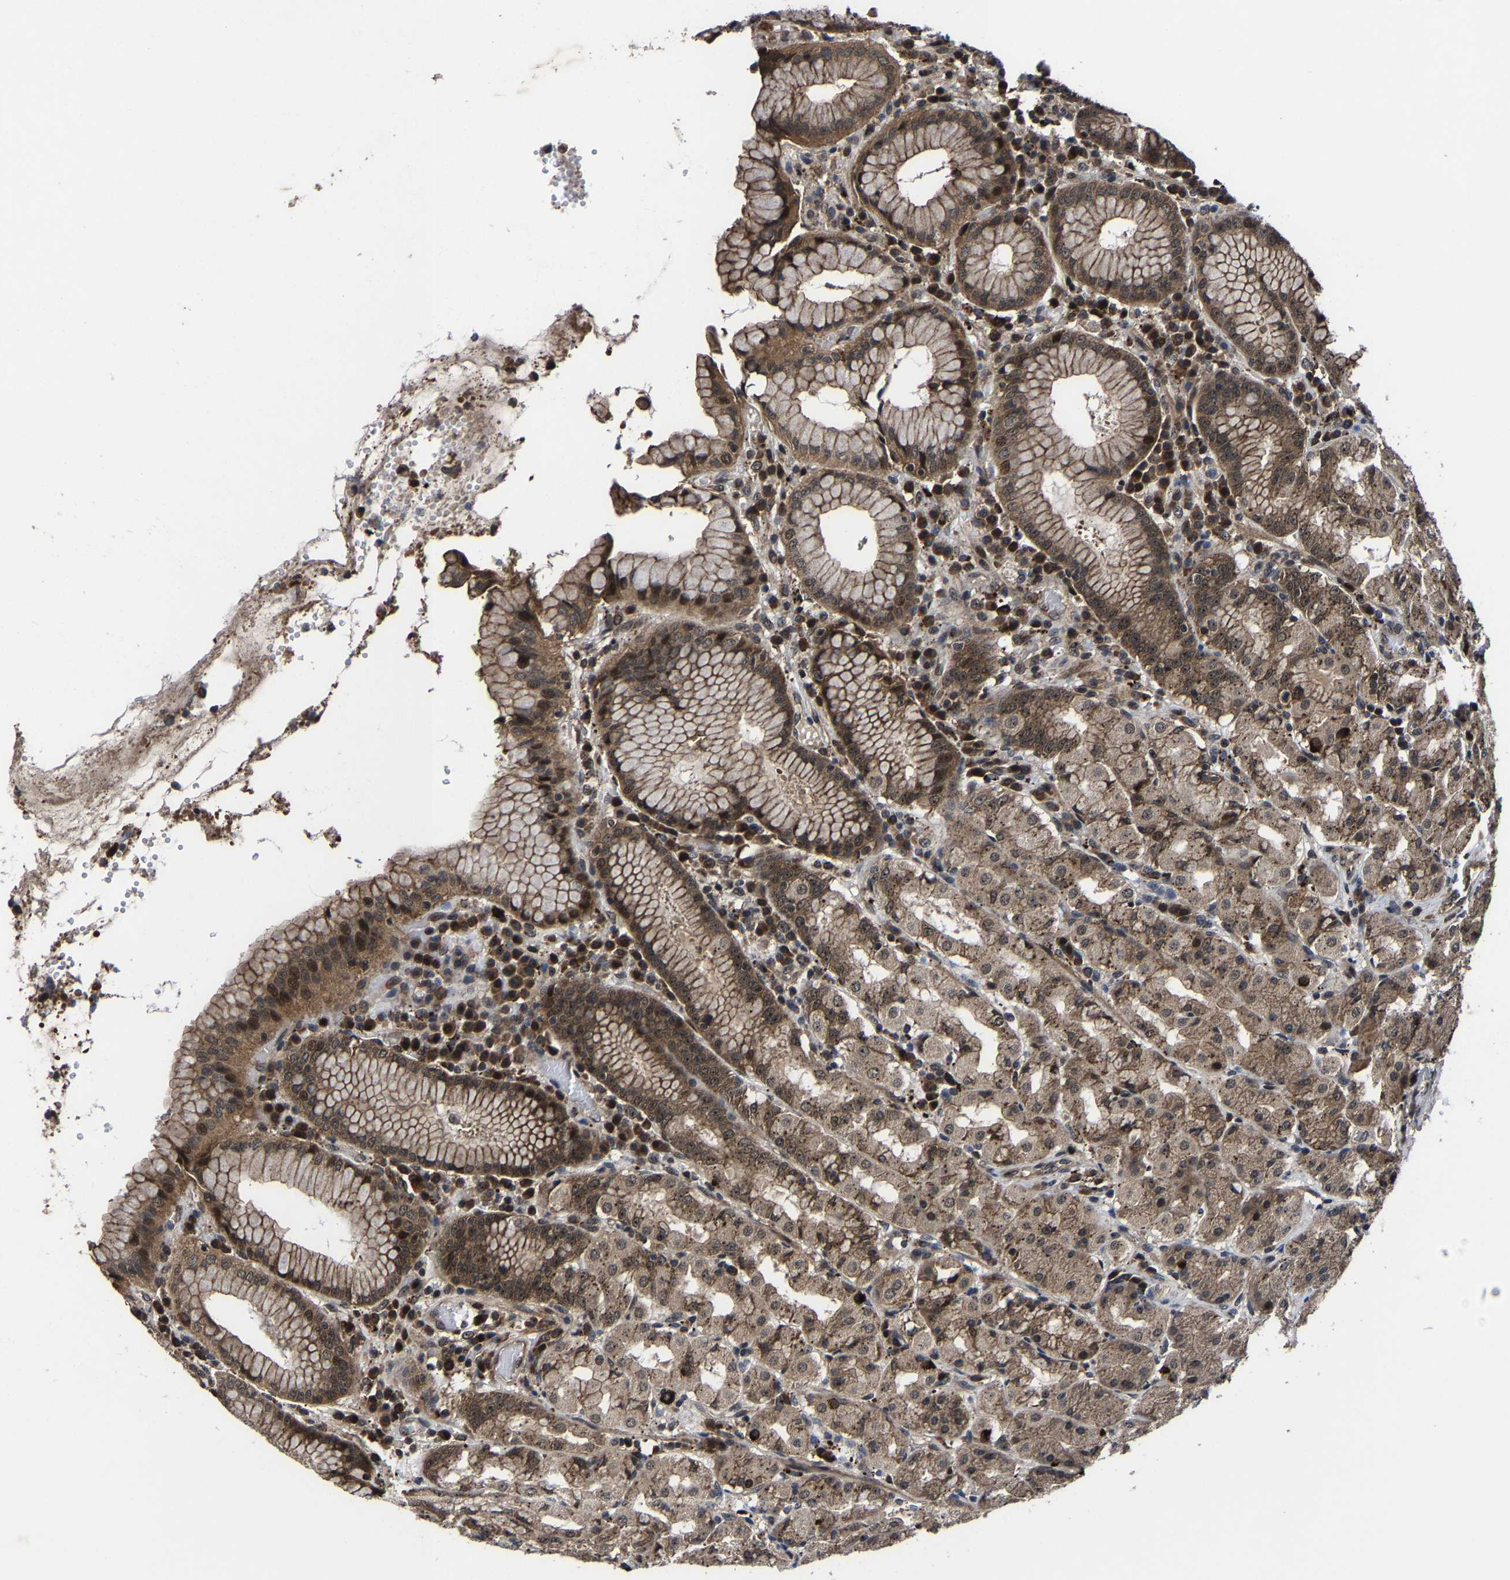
{"staining": {"intensity": "moderate", "quantity": ">75%", "location": "cytoplasmic/membranous,nuclear"}, "tissue": "stomach", "cell_type": "Glandular cells", "image_type": "normal", "snomed": [{"axis": "morphology", "description": "Normal tissue, NOS"}, {"axis": "topography", "description": "Stomach"}, {"axis": "topography", "description": "Stomach, lower"}], "caption": "Moderate cytoplasmic/membranous,nuclear expression for a protein is appreciated in approximately >75% of glandular cells of unremarkable stomach using IHC.", "gene": "ZCCHC7", "patient": {"sex": "female", "age": 56}}